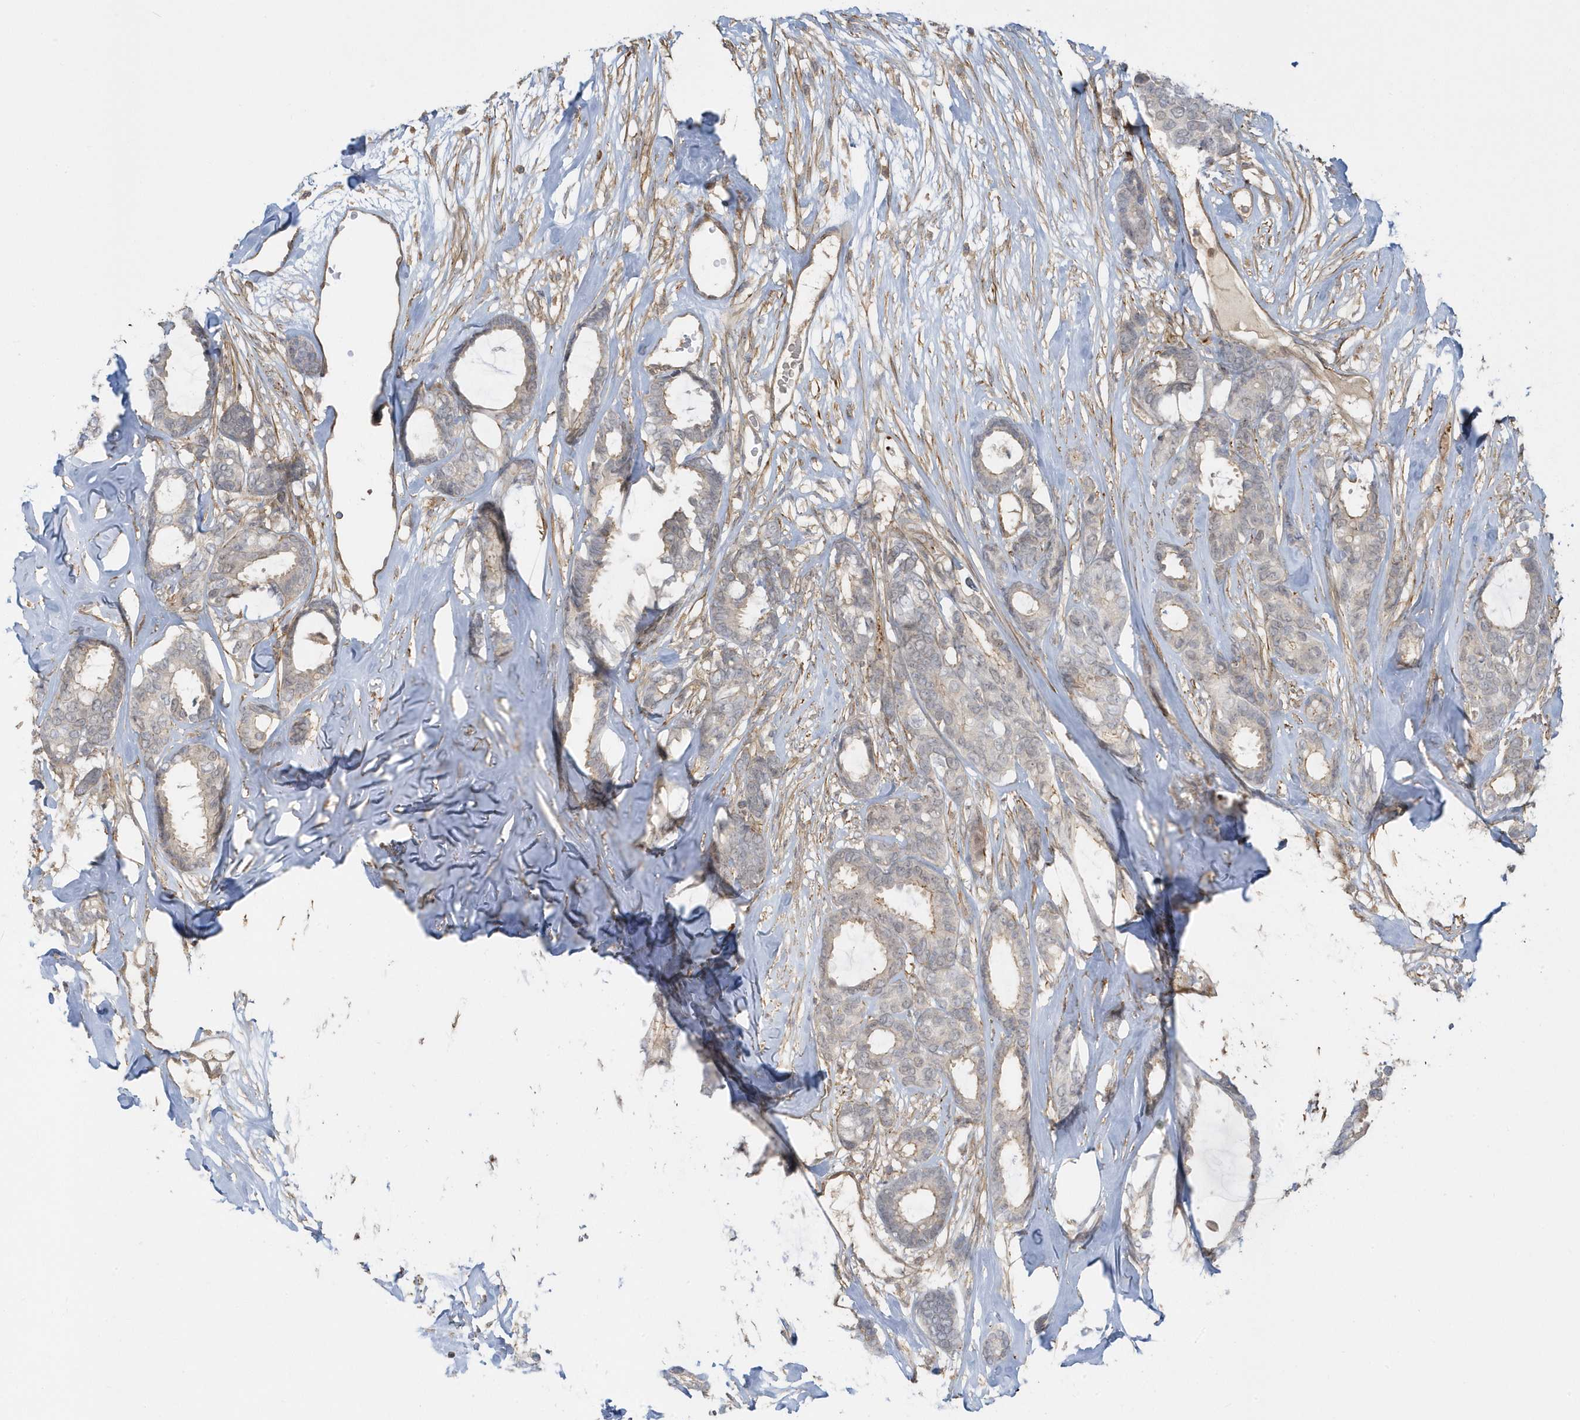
{"staining": {"intensity": "weak", "quantity": "<25%", "location": "cytoplasmic/membranous"}, "tissue": "breast cancer", "cell_type": "Tumor cells", "image_type": "cancer", "snomed": [{"axis": "morphology", "description": "Duct carcinoma"}, {"axis": "topography", "description": "Breast"}], "caption": "Protein analysis of infiltrating ductal carcinoma (breast) shows no significant staining in tumor cells. (DAB immunohistochemistry visualized using brightfield microscopy, high magnification).", "gene": "ZBTB8A", "patient": {"sex": "female", "age": 87}}